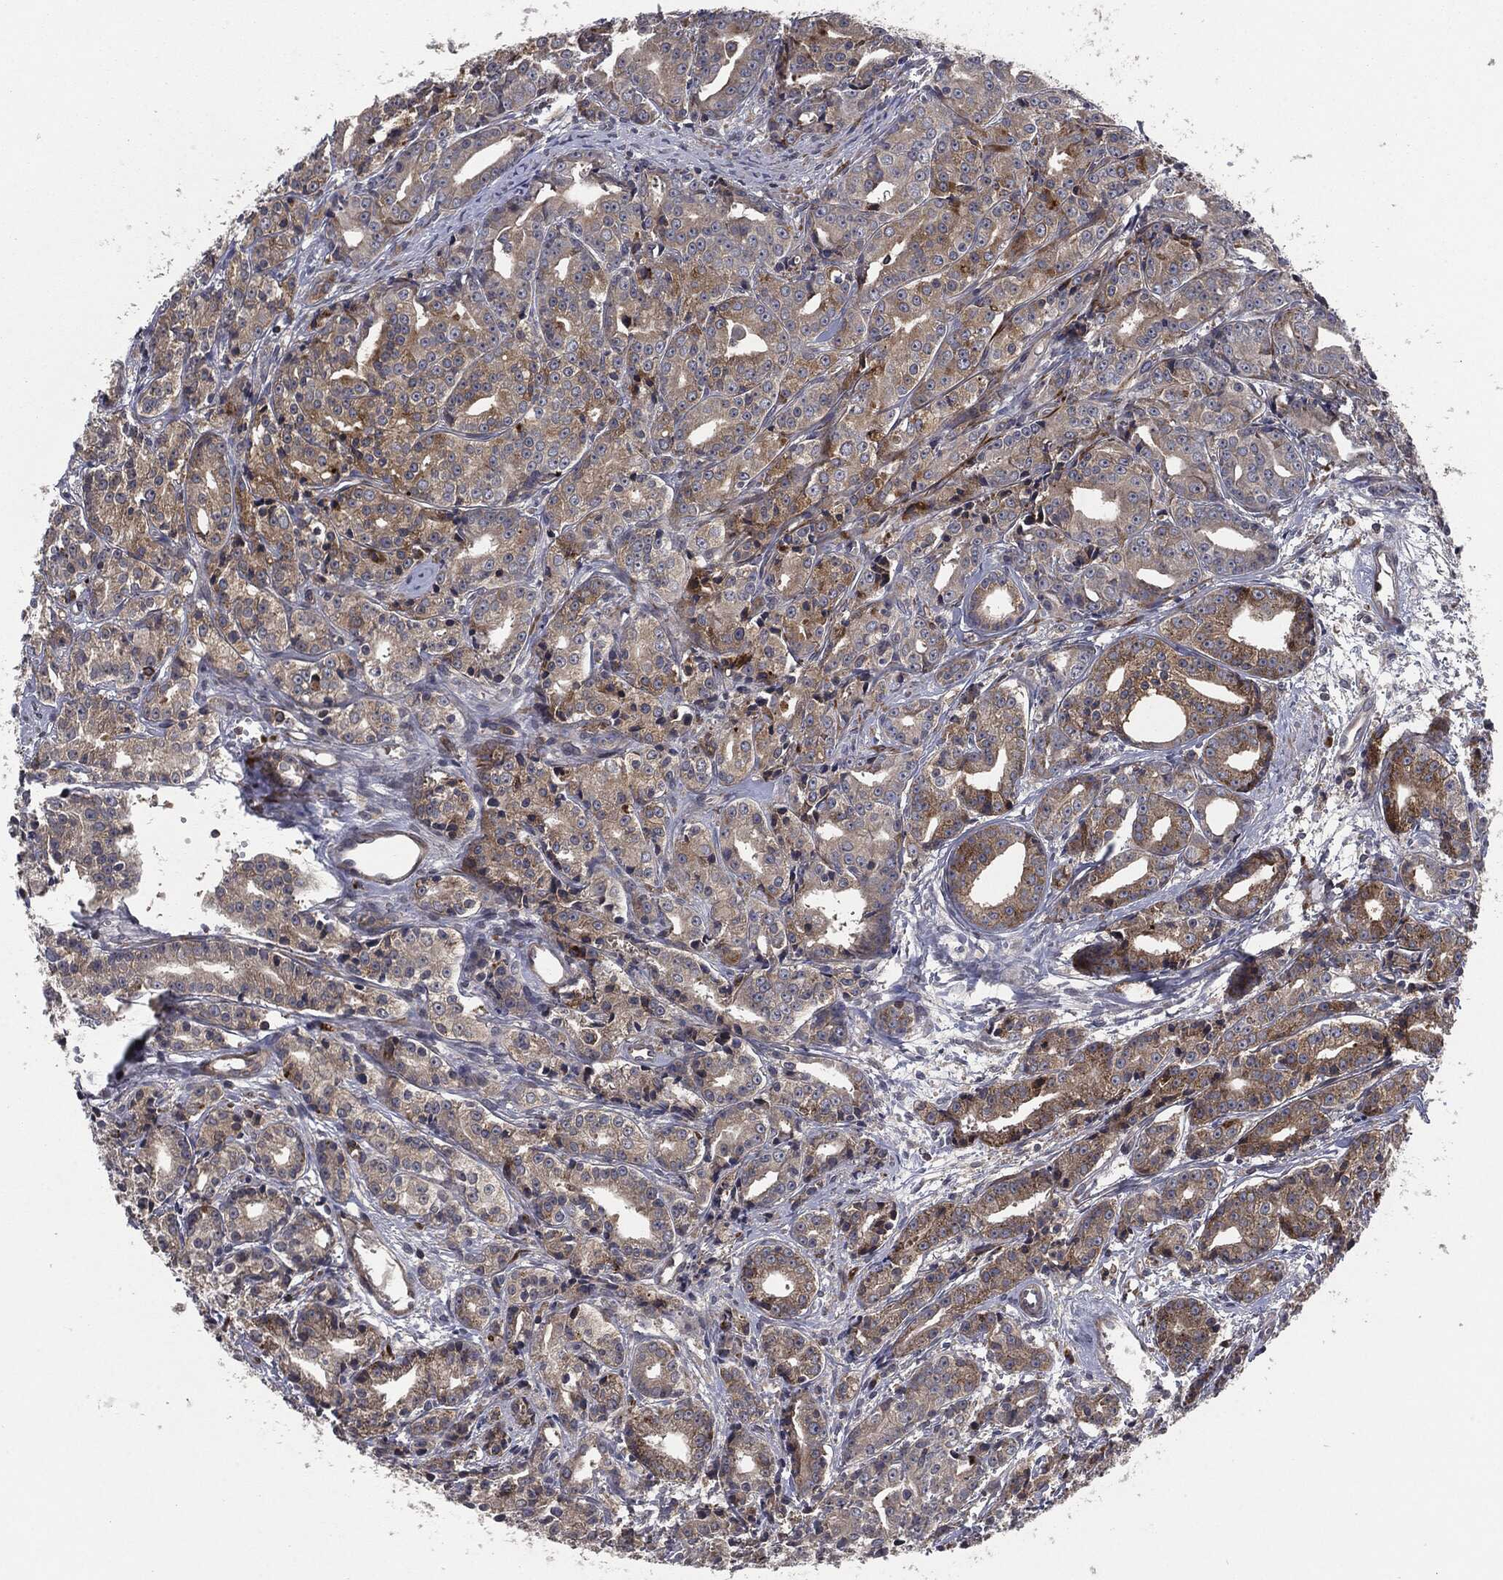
{"staining": {"intensity": "weak", "quantity": "25%-75%", "location": "cytoplasmic/membranous"}, "tissue": "prostate cancer", "cell_type": "Tumor cells", "image_type": "cancer", "snomed": [{"axis": "morphology", "description": "Adenocarcinoma, Medium grade"}, {"axis": "topography", "description": "Prostate"}], "caption": "Immunohistochemical staining of human adenocarcinoma (medium-grade) (prostate) demonstrates low levels of weak cytoplasmic/membranous protein expression in about 25%-75% of tumor cells.", "gene": "UBR1", "patient": {"sex": "male", "age": 74}}